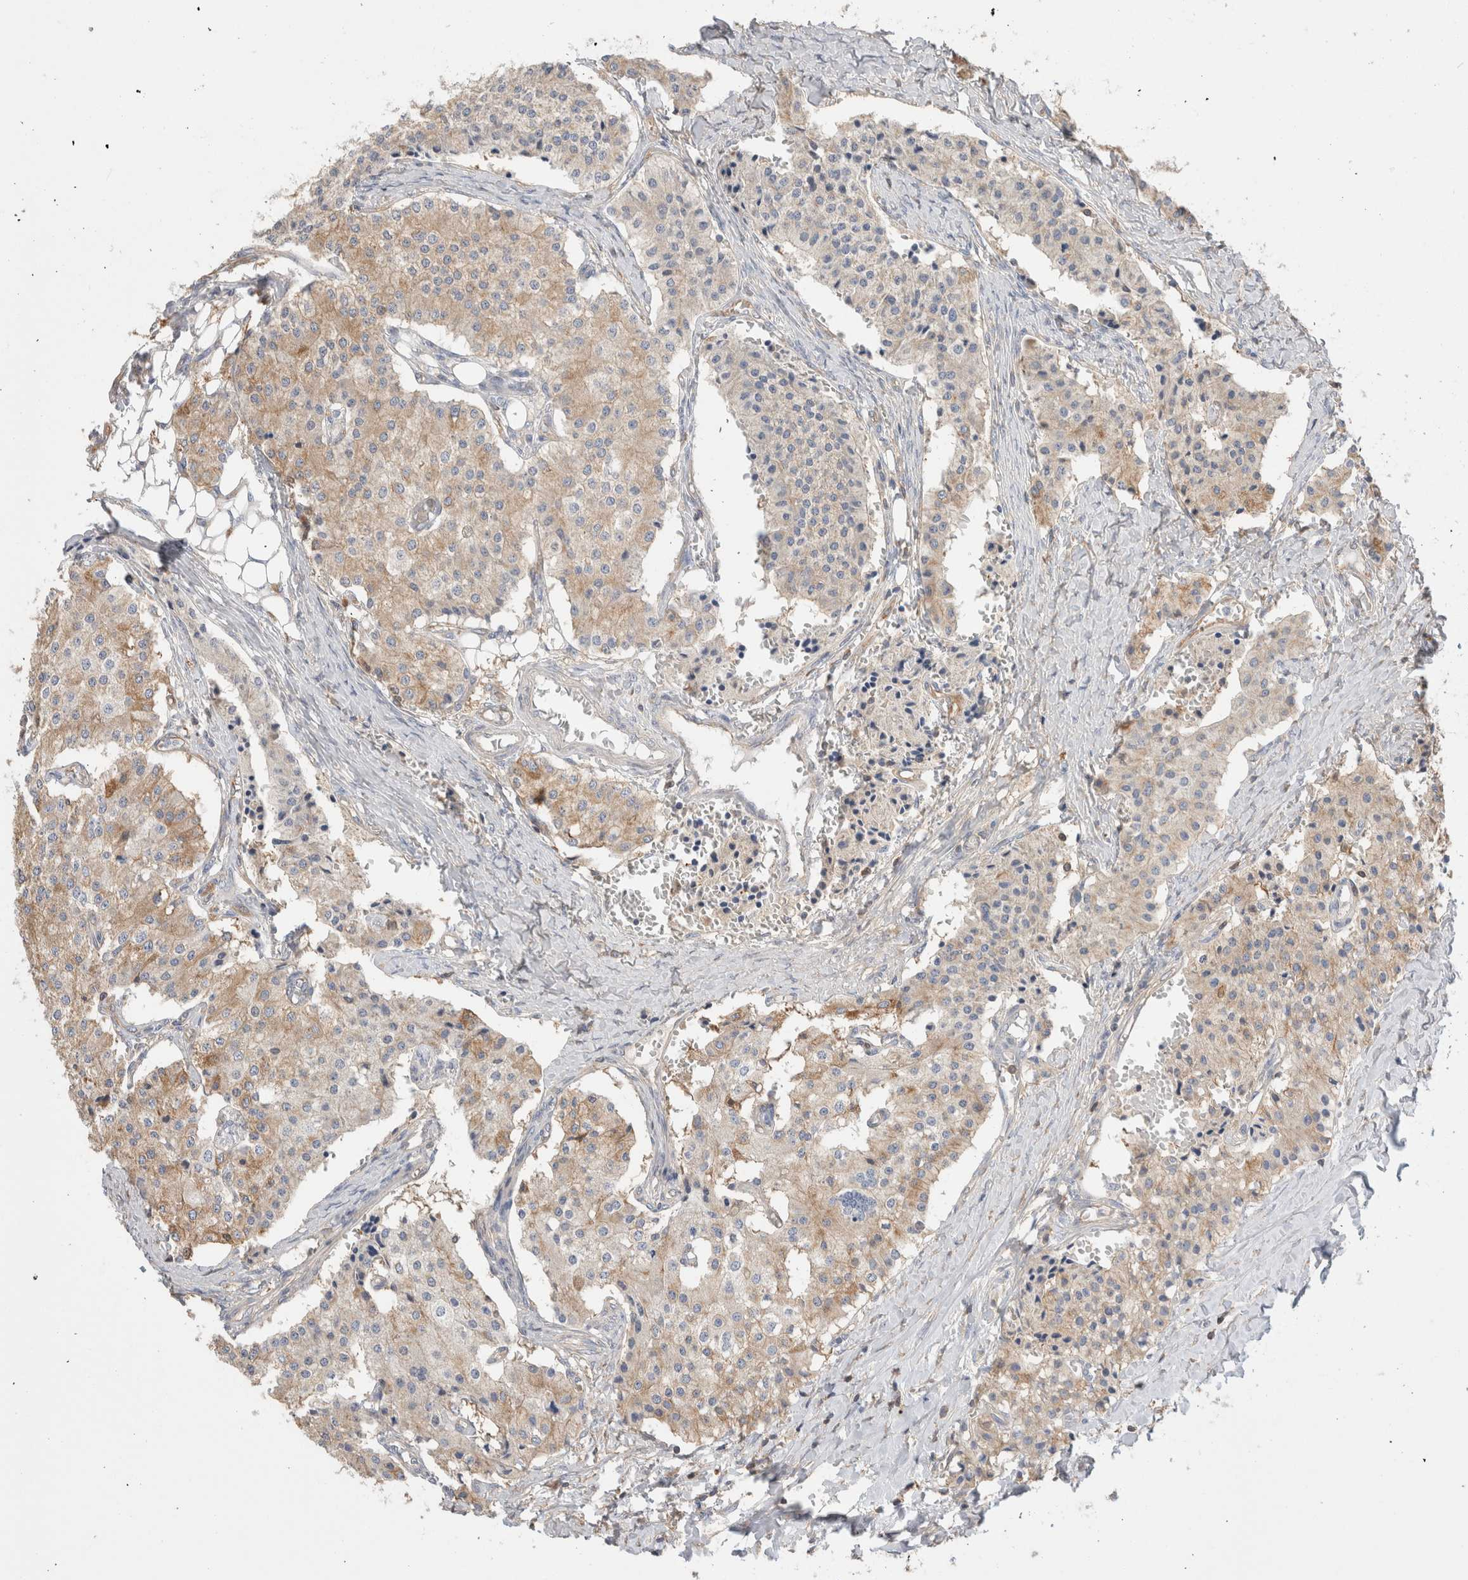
{"staining": {"intensity": "weak", "quantity": ">75%", "location": "cytoplasmic/membranous"}, "tissue": "carcinoid", "cell_type": "Tumor cells", "image_type": "cancer", "snomed": [{"axis": "morphology", "description": "Carcinoid, malignant, NOS"}, {"axis": "topography", "description": "Colon"}], "caption": "Carcinoid tissue reveals weak cytoplasmic/membranous positivity in approximately >75% of tumor cells, visualized by immunohistochemistry. (DAB (3,3'-diaminobenzidine) IHC, brown staining for protein, blue staining for nuclei).", "gene": "CAPN2", "patient": {"sex": "female", "age": 52}}